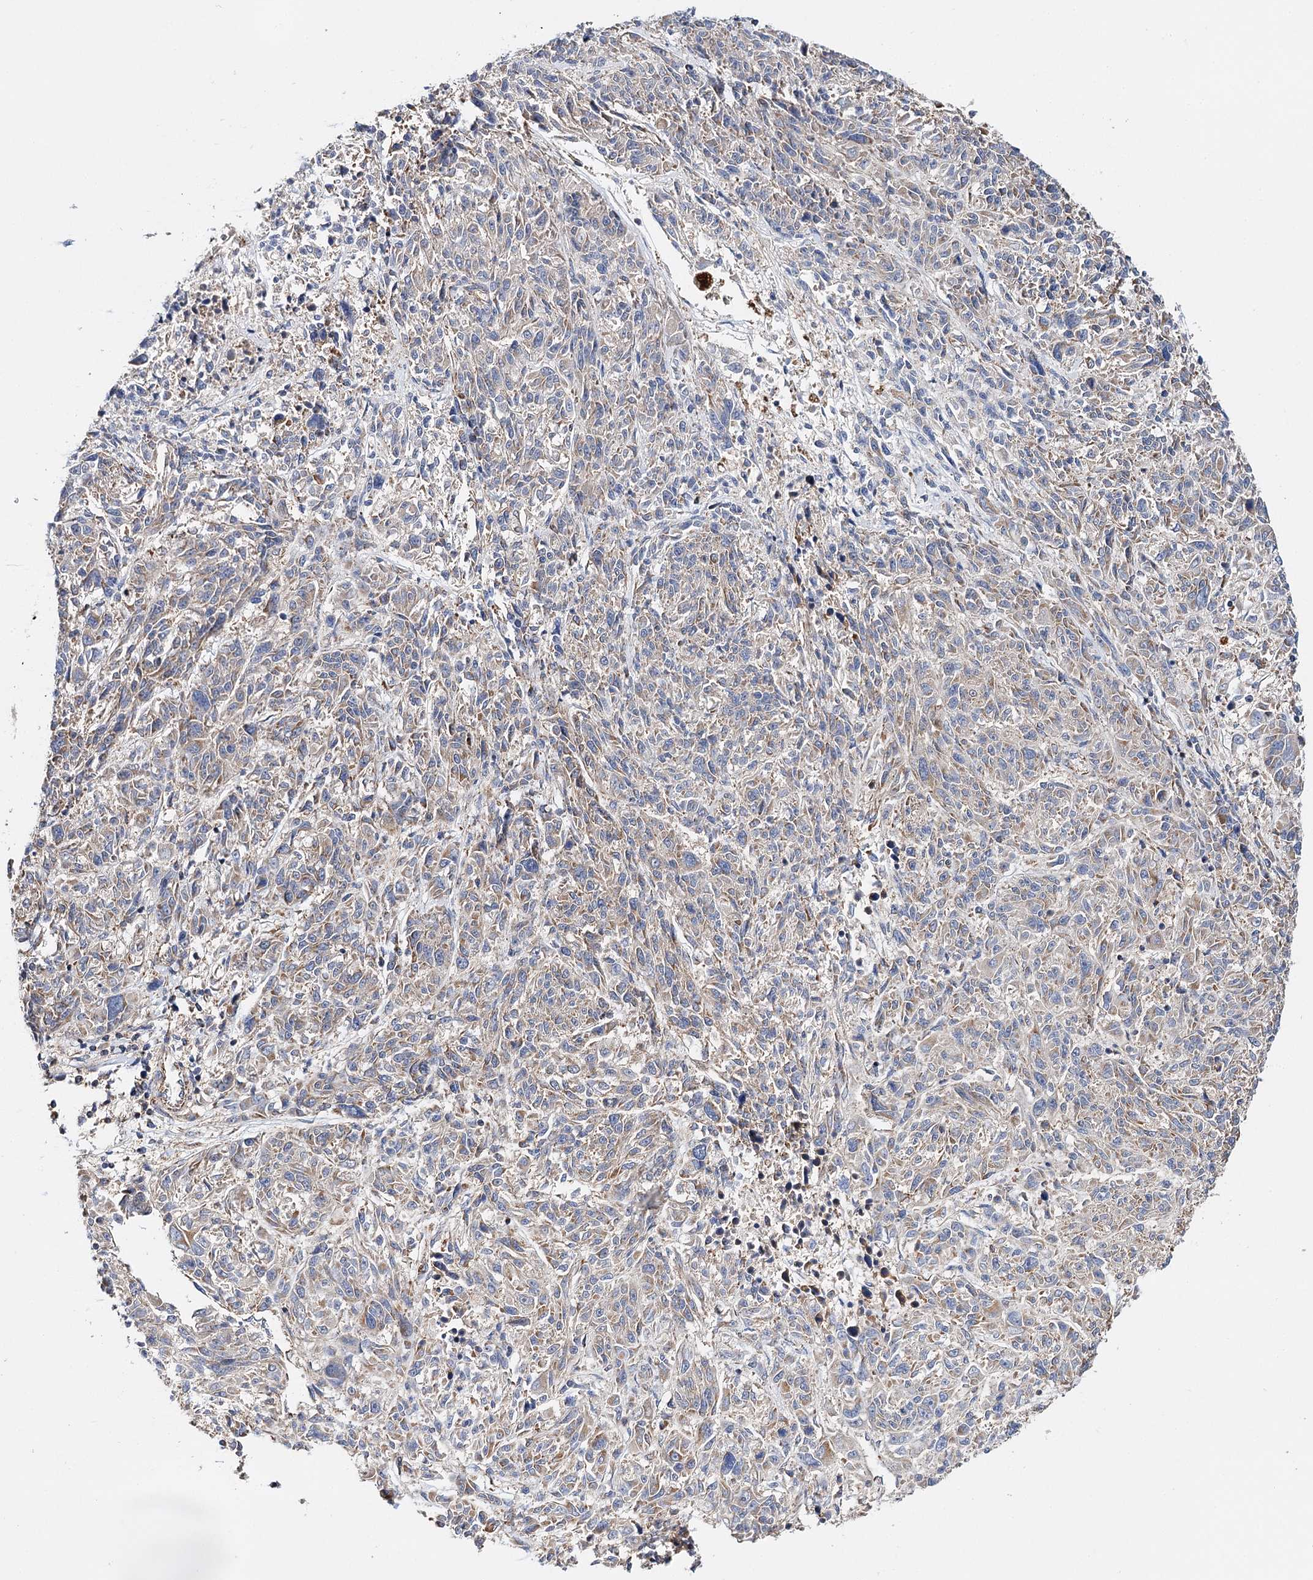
{"staining": {"intensity": "weak", "quantity": "25%-75%", "location": "cytoplasmic/membranous"}, "tissue": "melanoma", "cell_type": "Tumor cells", "image_type": "cancer", "snomed": [{"axis": "morphology", "description": "Malignant melanoma, NOS"}, {"axis": "topography", "description": "Skin"}], "caption": "This image exhibits IHC staining of human melanoma, with low weak cytoplasmic/membranous positivity in about 25%-75% of tumor cells.", "gene": "CFAP46", "patient": {"sex": "male", "age": 53}}